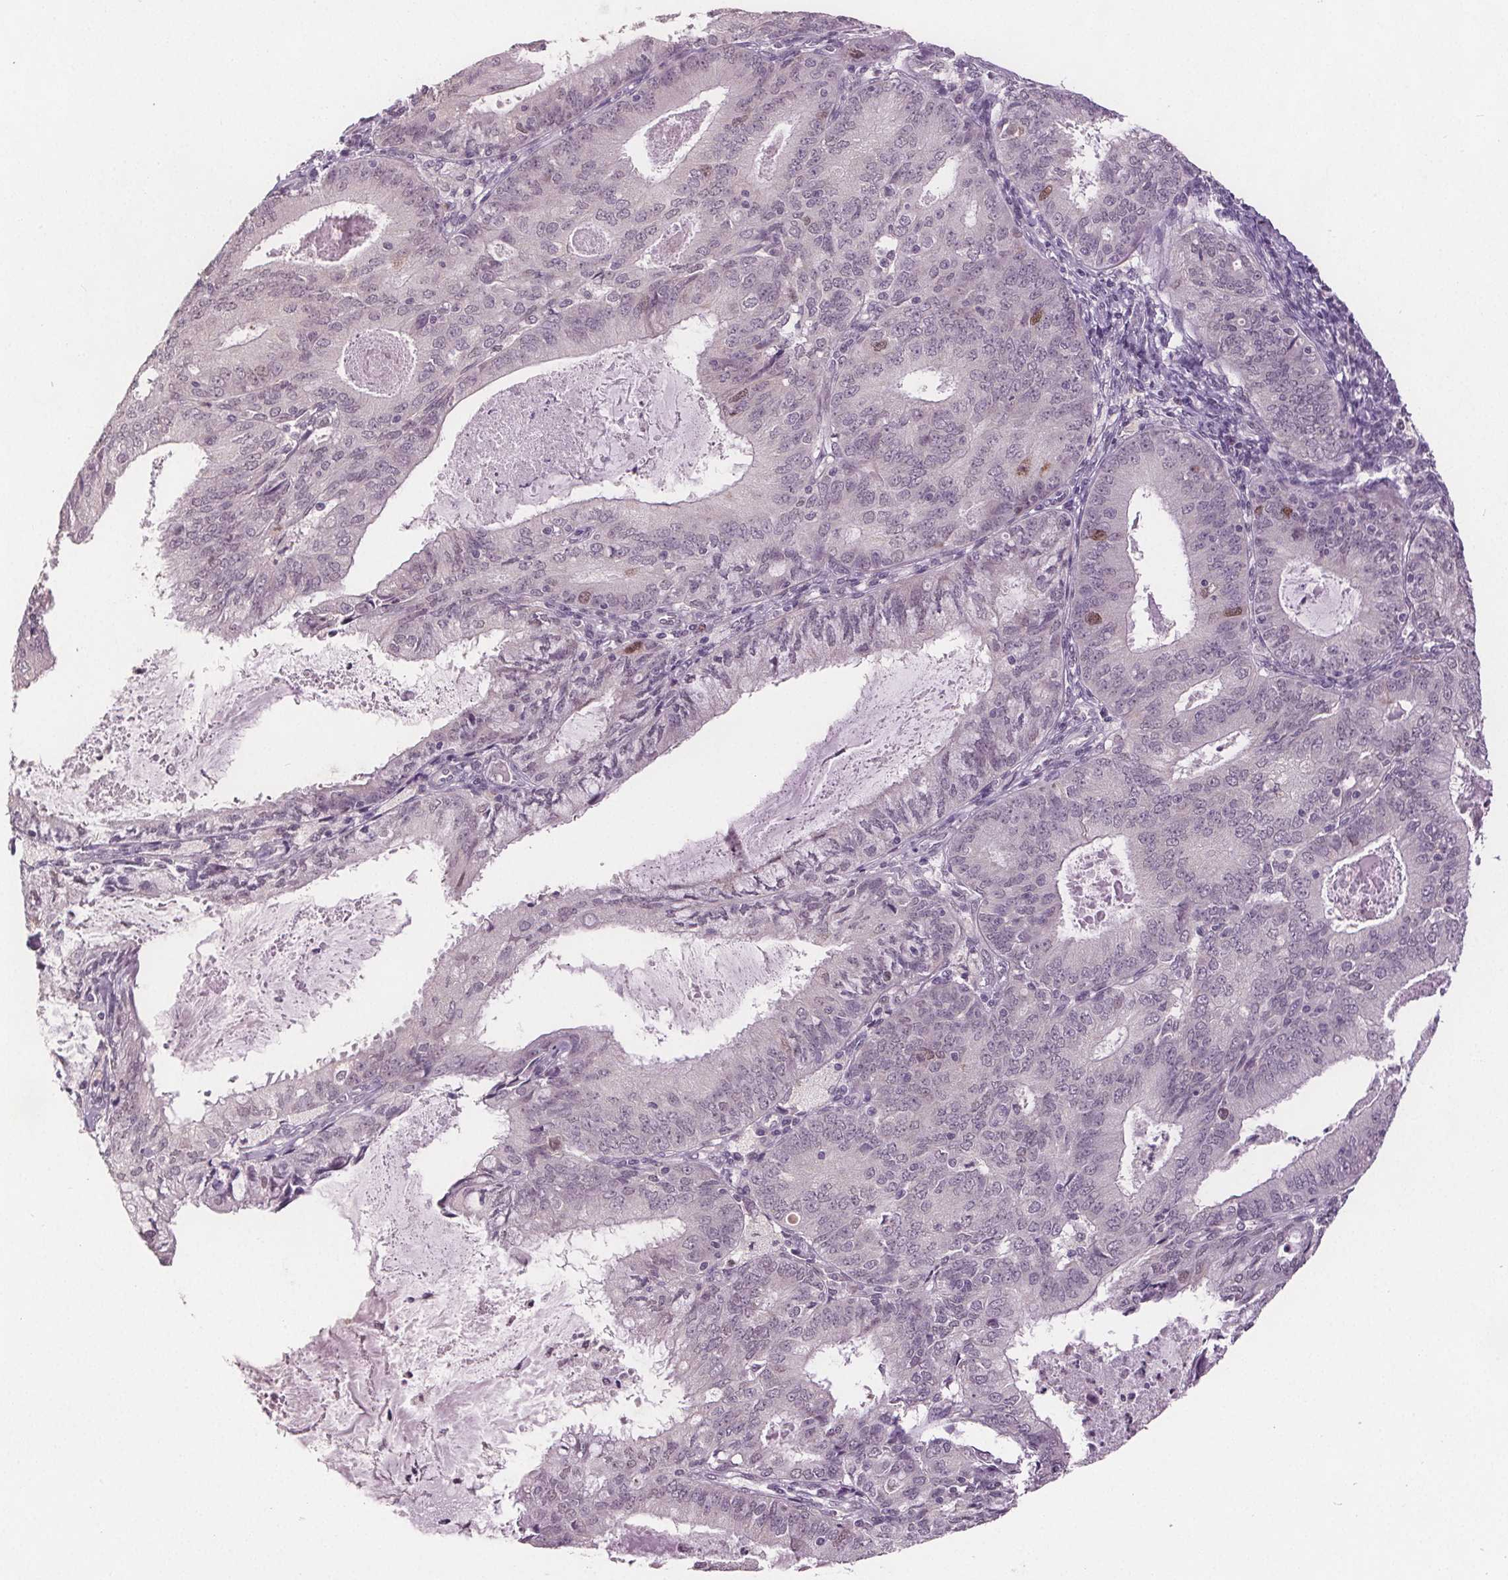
{"staining": {"intensity": "negative", "quantity": "none", "location": "none"}, "tissue": "endometrial cancer", "cell_type": "Tumor cells", "image_type": "cancer", "snomed": [{"axis": "morphology", "description": "Adenocarcinoma, NOS"}, {"axis": "topography", "description": "Endometrium"}], "caption": "Immunohistochemical staining of human endometrial cancer (adenocarcinoma) shows no significant expression in tumor cells.", "gene": "CENPF", "patient": {"sex": "female", "age": 57}}